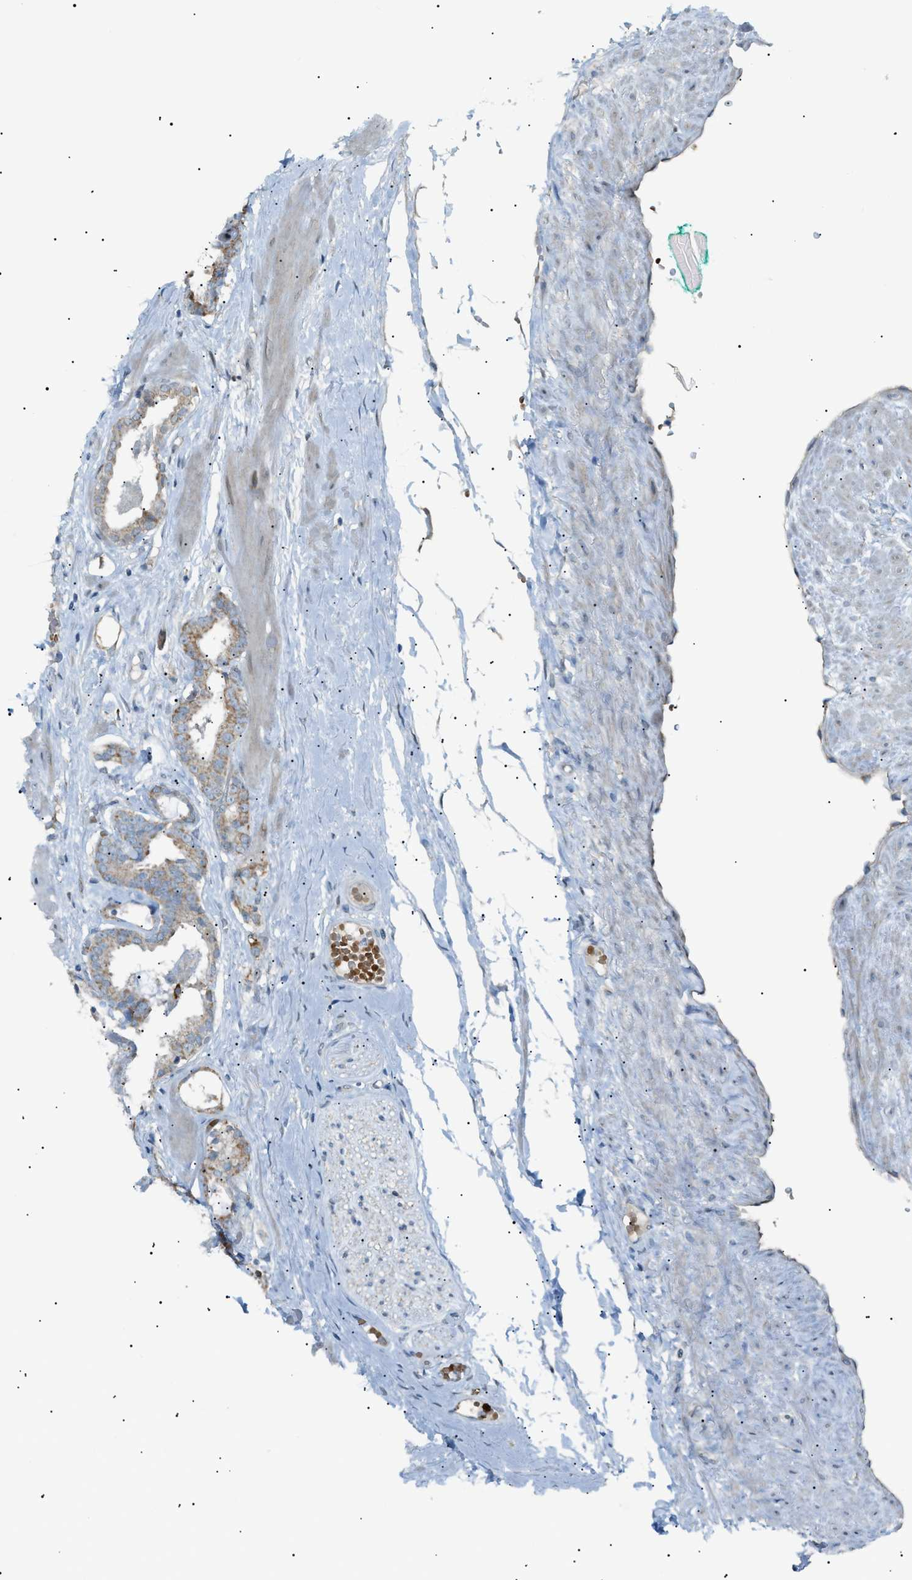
{"staining": {"intensity": "moderate", "quantity": ">75%", "location": "cytoplasmic/membranous"}, "tissue": "prostate cancer", "cell_type": "Tumor cells", "image_type": "cancer", "snomed": [{"axis": "morphology", "description": "Adenocarcinoma, Low grade"}, {"axis": "topography", "description": "Prostate"}], "caption": "Adenocarcinoma (low-grade) (prostate) stained for a protein displays moderate cytoplasmic/membranous positivity in tumor cells.", "gene": "ZNF516", "patient": {"sex": "male", "age": 53}}